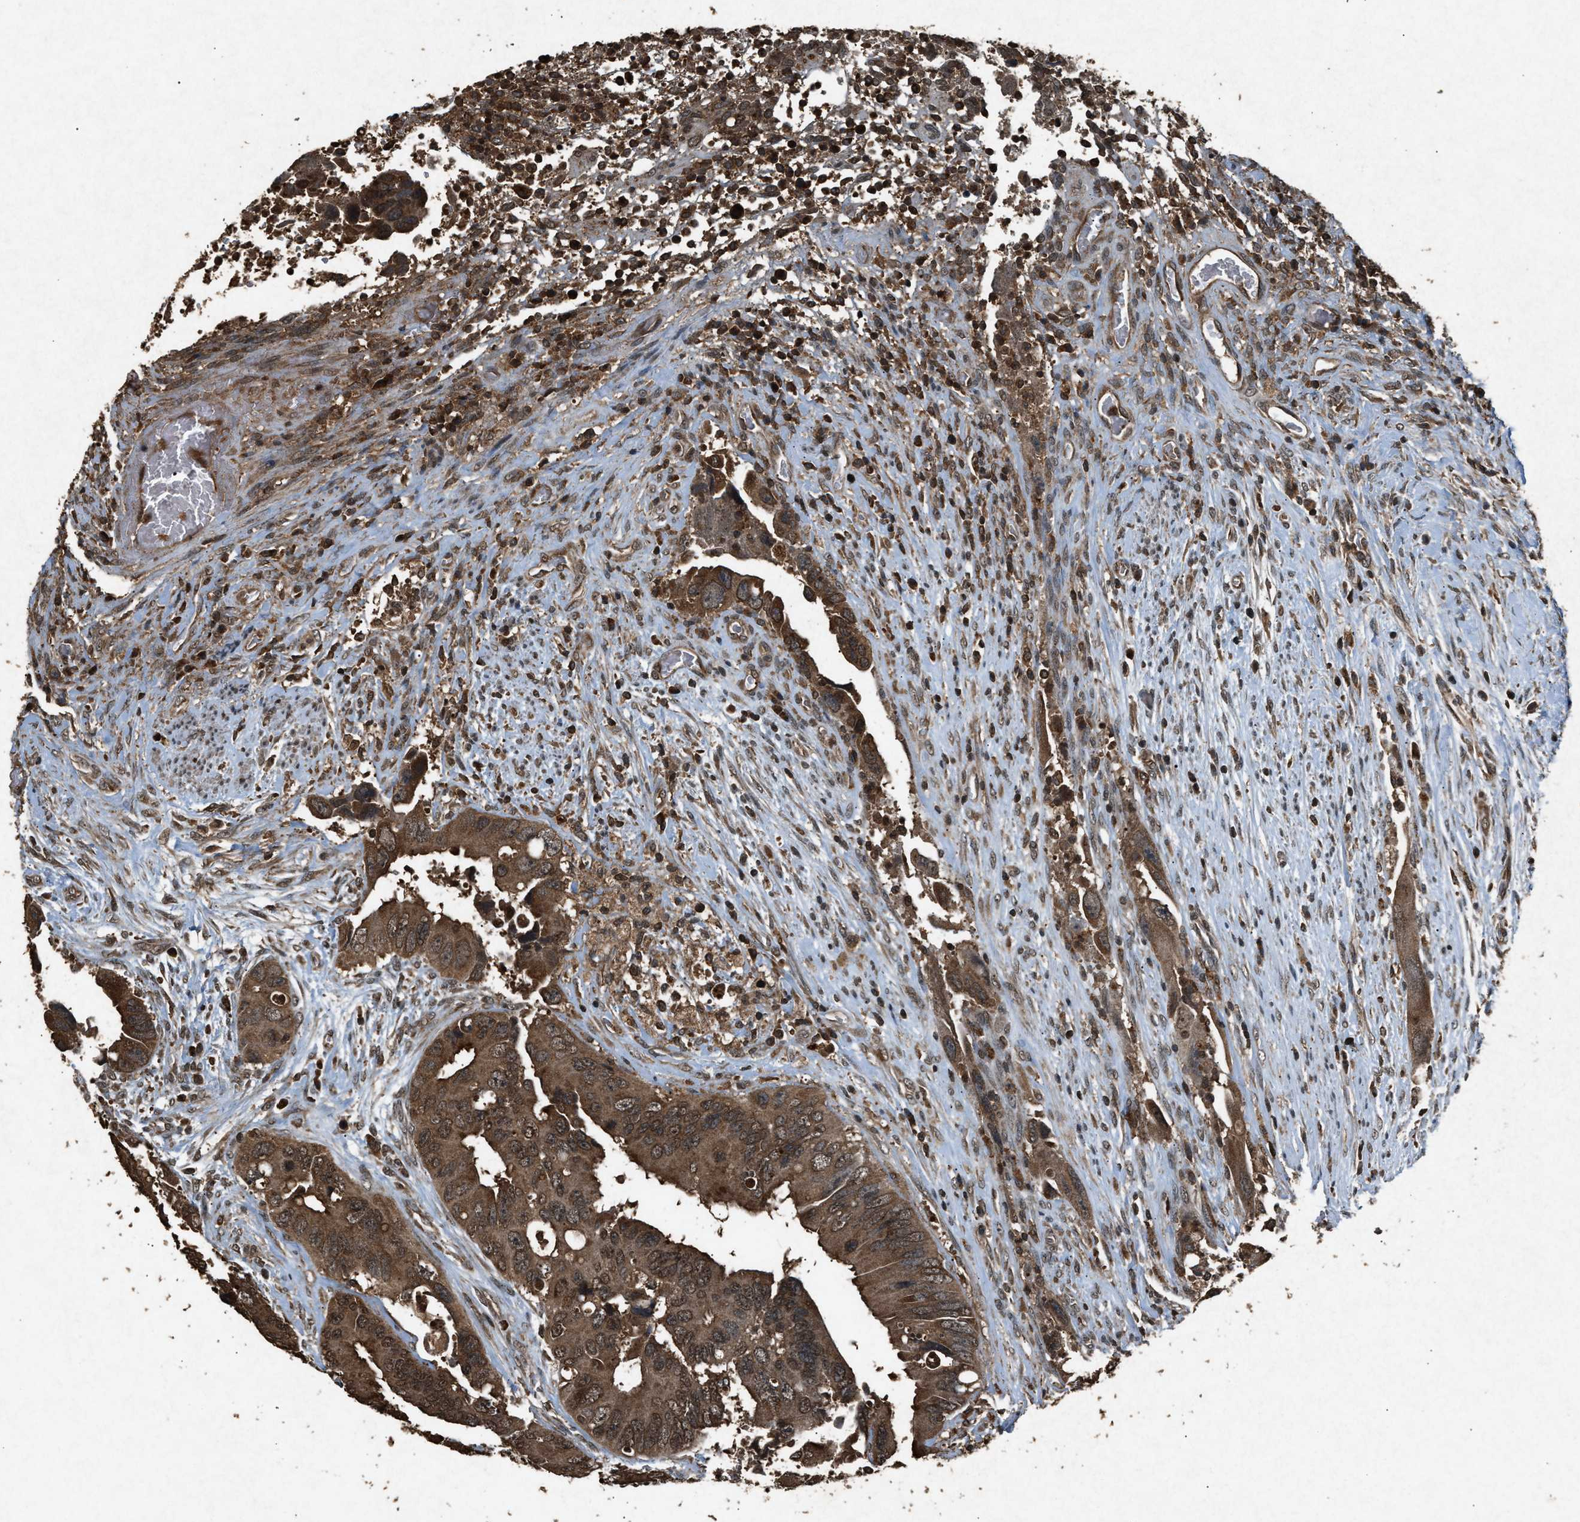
{"staining": {"intensity": "strong", "quantity": ">75%", "location": "cytoplasmic/membranous,nuclear"}, "tissue": "colorectal cancer", "cell_type": "Tumor cells", "image_type": "cancer", "snomed": [{"axis": "morphology", "description": "Adenocarcinoma, NOS"}, {"axis": "topography", "description": "Rectum"}], "caption": "Colorectal adenocarcinoma was stained to show a protein in brown. There is high levels of strong cytoplasmic/membranous and nuclear expression in about >75% of tumor cells.", "gene": "OAS1", "patient": {"sex": "male", "age": 70}}